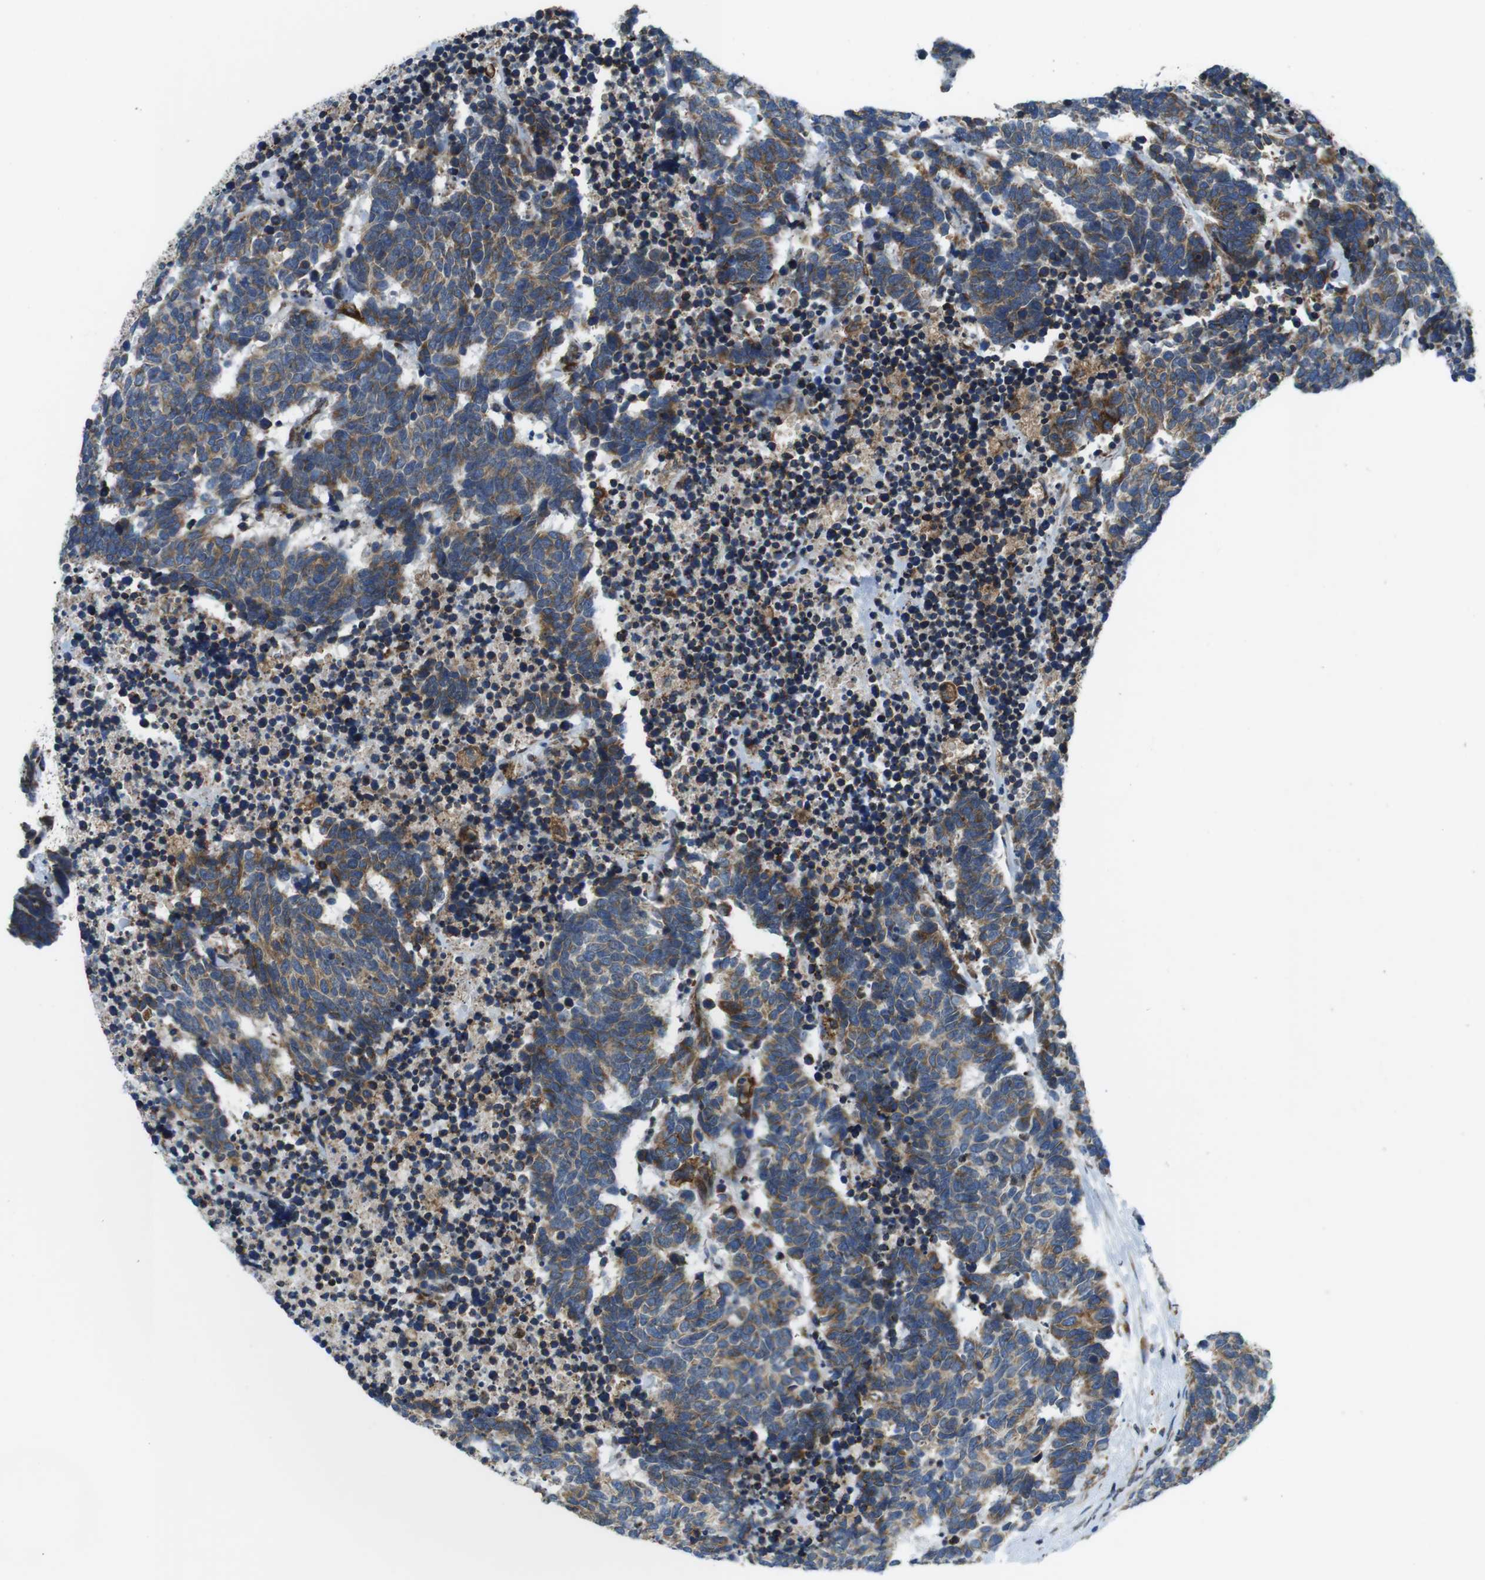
{"staining": {"intensity": "weak", "quantity": ">75%", "location": "cytoplasmic/membranous"}, "tissue": "carcinoid", "cell_type": "Tumor cells", "image_type": "cancer", "snomed": [{"axis": "morphology", "description": "Carcinoma, NOS"}, {"axis": "morphology", "description": "Carcinoid, malignant, NOS"}, {"axis": "topography", "description": "Urinary bladder"}], "caption": "A photomicrograph showing weak cytoplasmic/membranous expression in approximately >75% of tumor cells in carcinoma, as visualized by brown immunohistochemical staining.", "gene": "UGGT1", "patient": {"sex": "male", "age": 57}}